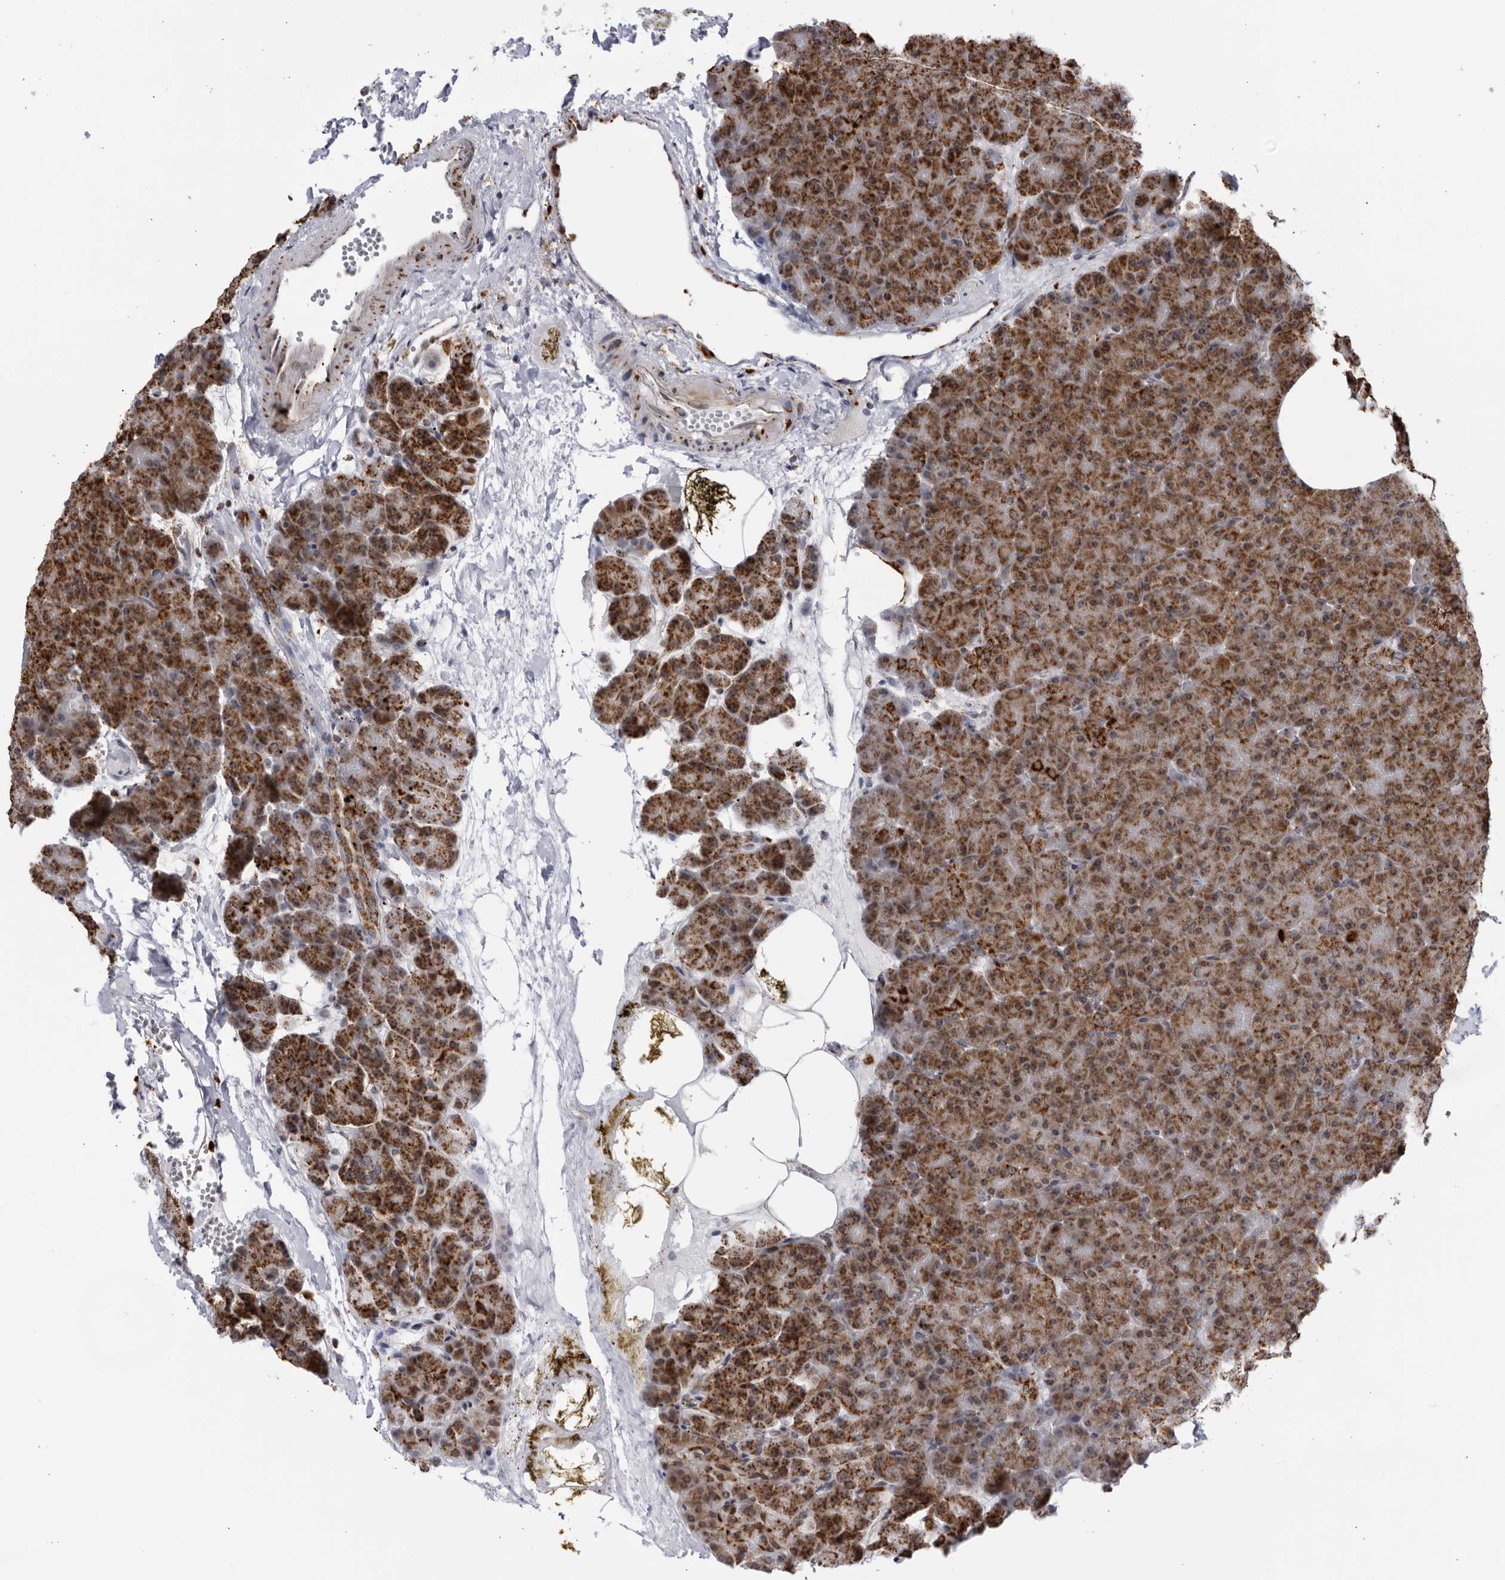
{"staining": {"intensity": "strong", "quantity": ">75%", "location": "cytoplasmic/membranous"}, "tissue": "pancreas", "cell_type": "Exocrine glandular cells", "image_type": "normal", "snomed": [{"axis": "morphology", "description": "Normal tissue, NOS"}, {"axis": "morphology", "description": "Carcinoid, malignant, NOS"}, {"axis": "topography", "description": "Pancreas"}], "caption": "The photomicrograph shows a brown stain indicating the presence of a protein in the cytoplasmic/membranous of exocrine glandular cells in pancreas. The staining is performed using DAB brown chromogen to label protein expression. The nuclei are counter-stained blue using hematoxylin.", "gene": "RBM34", "patient": {"sex": "female", "age": 35}}